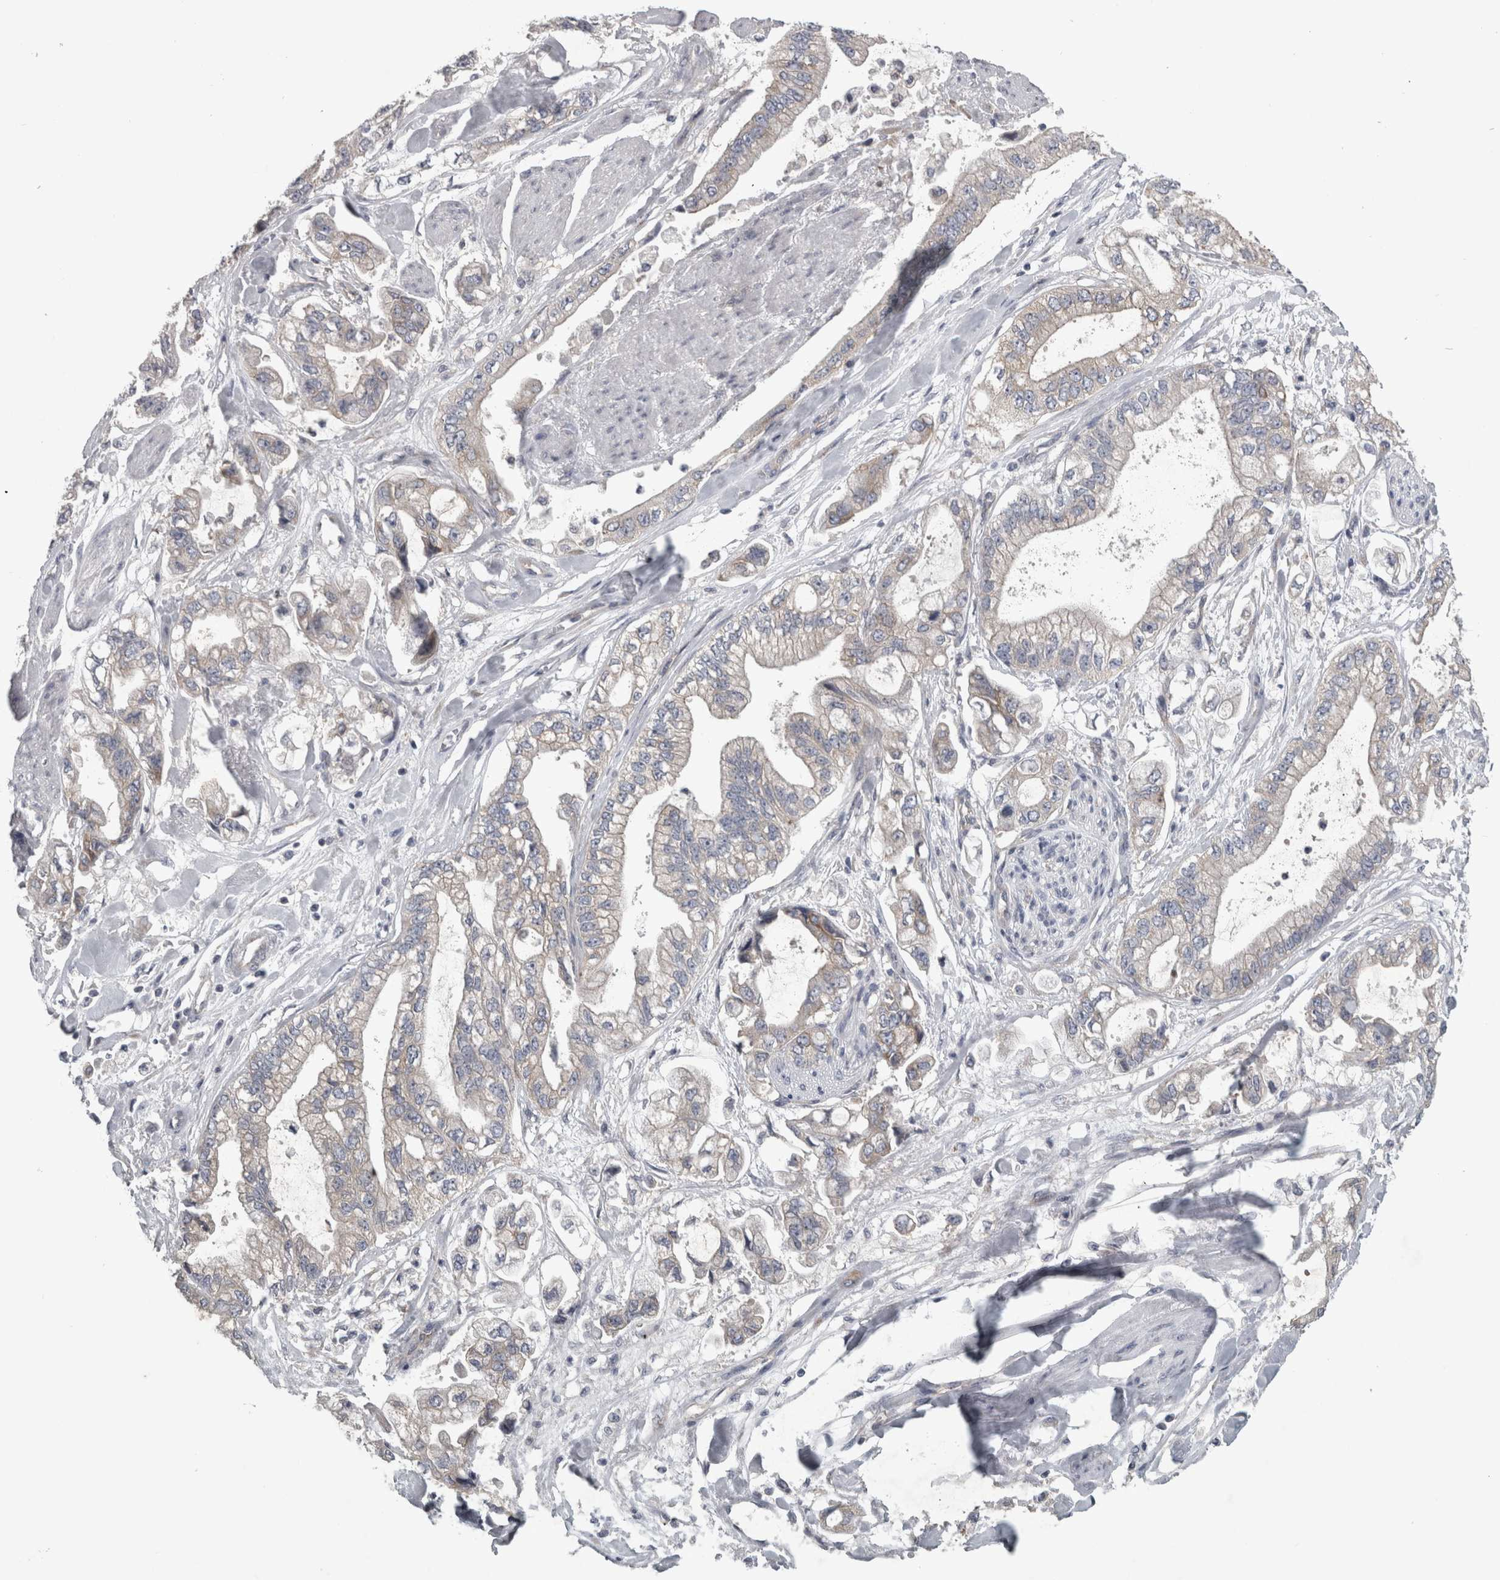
{"staining": {"intensity": "weak", "quantity": "<25%", "location": "cytoplasmic/membranous"}, "tissue": "stomach cancer", "cell_type": "Tumor cells", "image_type": "cancer", "snomed": [{"axis": "morphology", "description": "Normal tissue, NOS"}, {"axis": "morphology", "description": "Adenocarcinoma, NOS"}, {"axis": "topography", "description": "Stomach"}], "caption": "Tumor cells are negative for protein expression in human stomach adenocarcinoma. Nuclei are stained in blue.", "gene": "PRRC2C", "patient": {"sex": "male", "age": 62}}